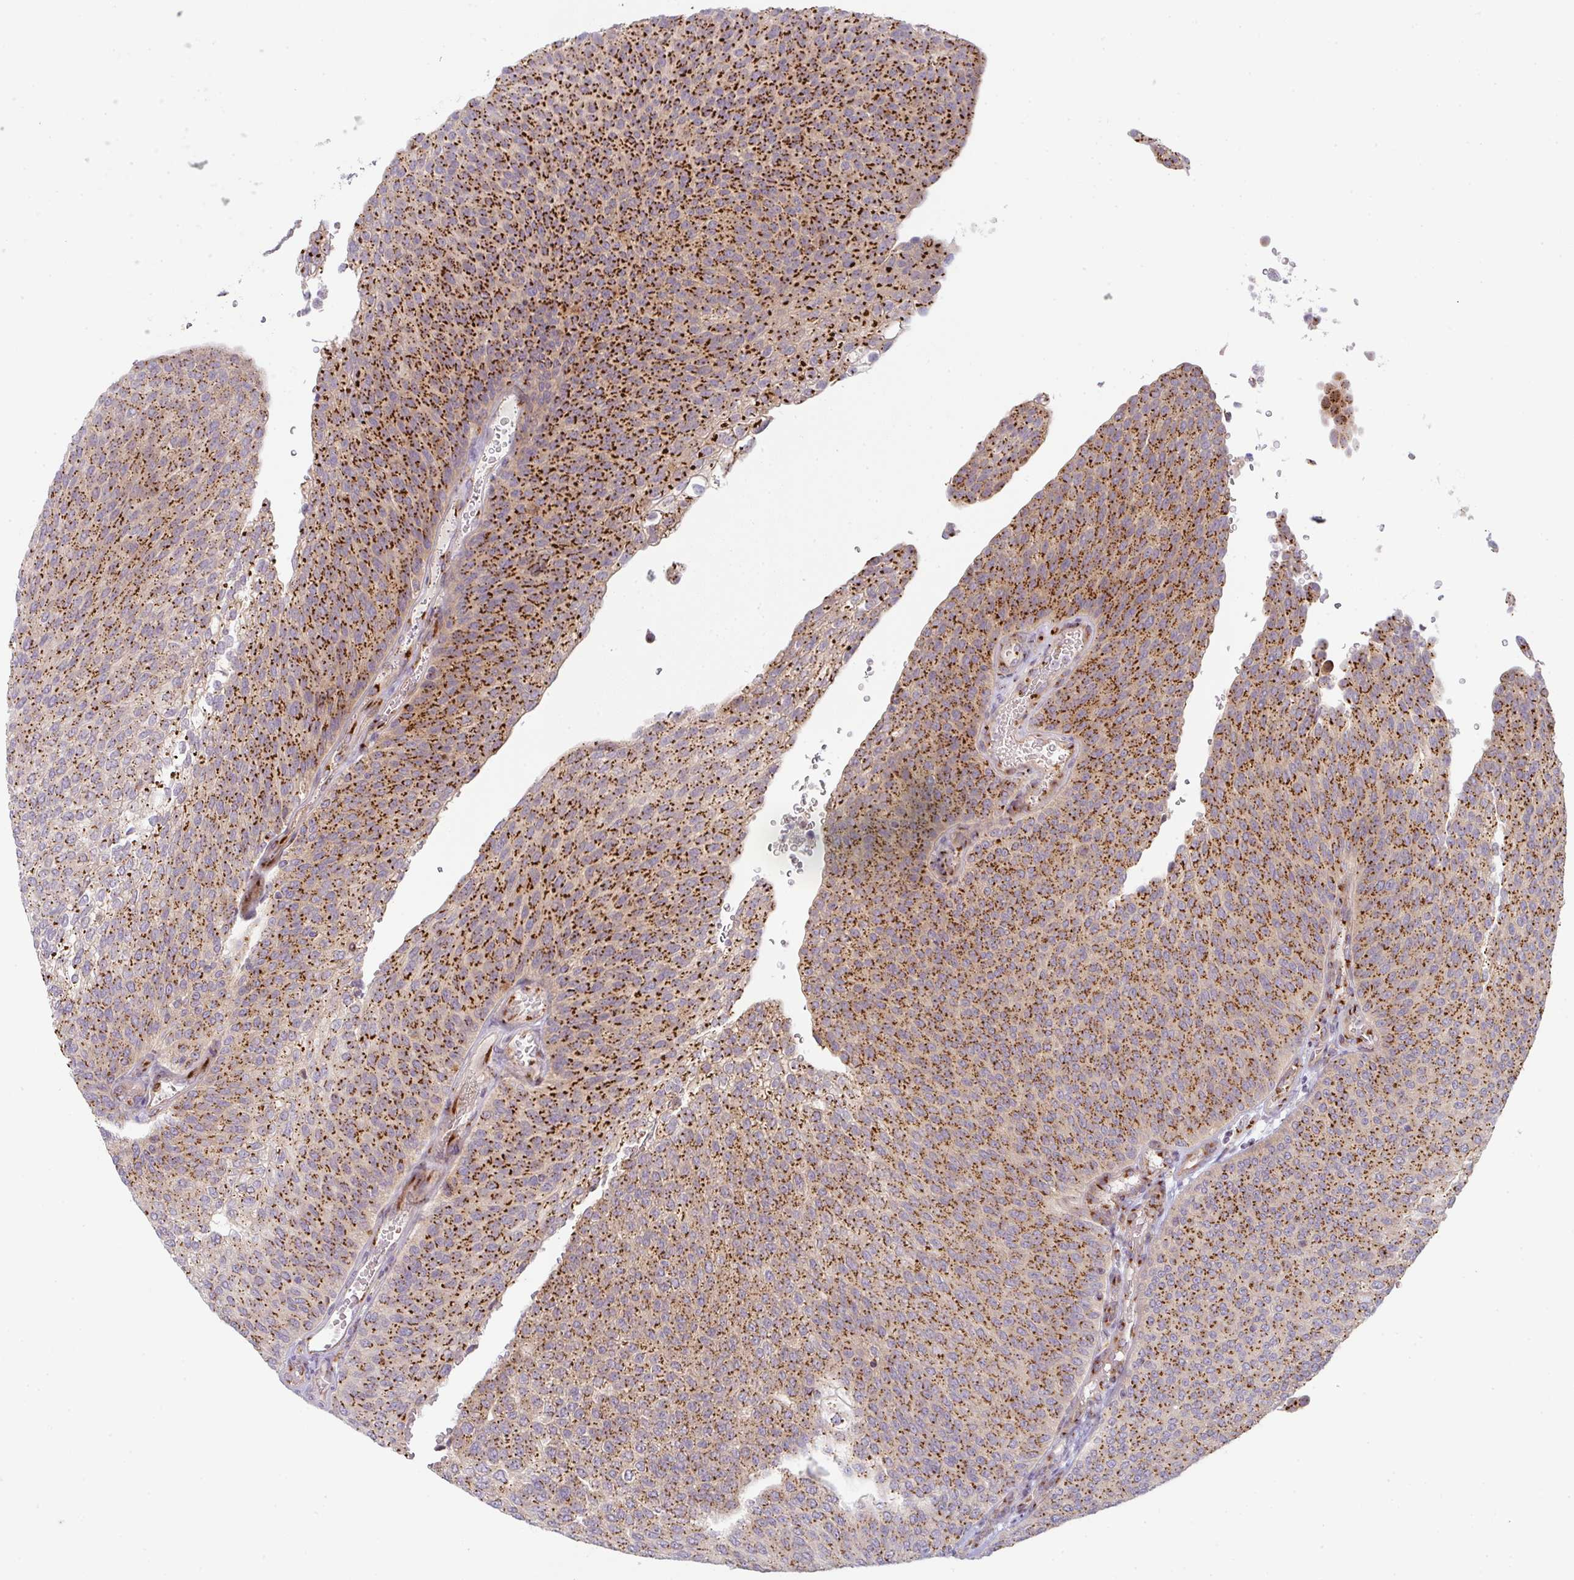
{"staining": {"intensity": "strong", "quantity": "25%-75%", "location": "cytoplasmic/membranous"}, "tissue": "urothelial cancer", "cell_type": "Tumor cells", "image_type": "cancer", "snomed": [{"axis": "morphology", "description": "Urothelial carcinoma, High grade"}, {"axis": "topography", "description": "Urinary bladder"}], "caption": "Urothelial carcinoma (high-grade) was stained to show a protein in brown. There is high levels of strong cytoplasmic/membranous staining in approximately 25%-75% of tumor cells.", "gene": "GVQW3", "patient": {"sex": "female", "age": 79}}